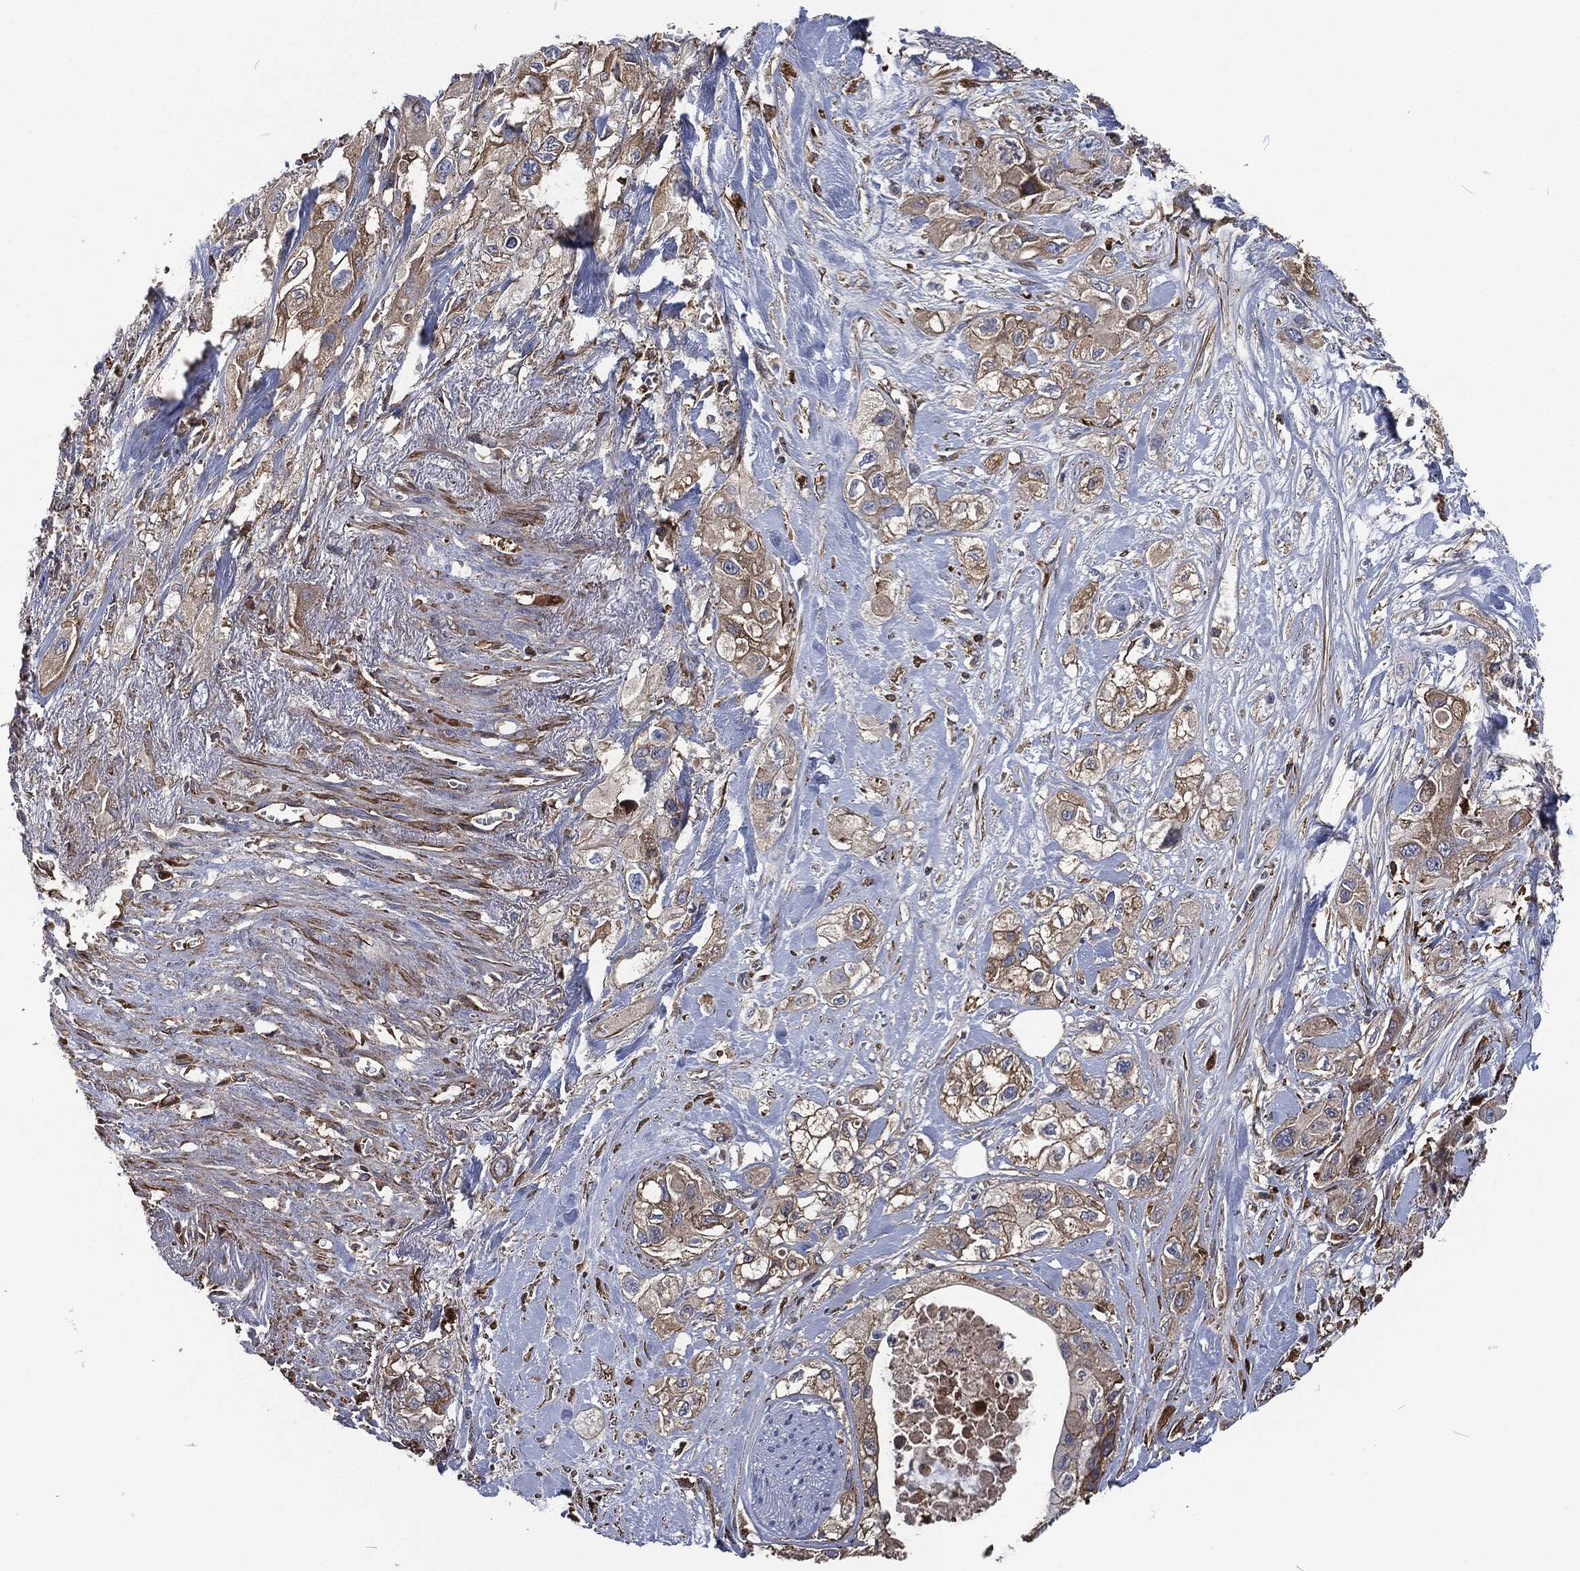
{"staining": {"intensity": "moderate", "quantity": "25%-75%", "location": "cytoplasmic/membranous"}, "tissue": "pancreatic cancer", "cell_type": "Tumor cells", "image_type": "cancer", "snomed": [{"axis": "morphology", "description": "Adenocarcinoma, NOS"}, {"axis": "topography", "description": "Pancreas"}], "caption": "High-power microscopy captured an immunohistochemistry image of pancreatic cancer (adenocarcinoma), revealing moderate cytoplasmic/membranous staining in about 25%-75% of tumor cells.", "gene": "LGALS9", "patient": {"sex": "male", "age": 72}}